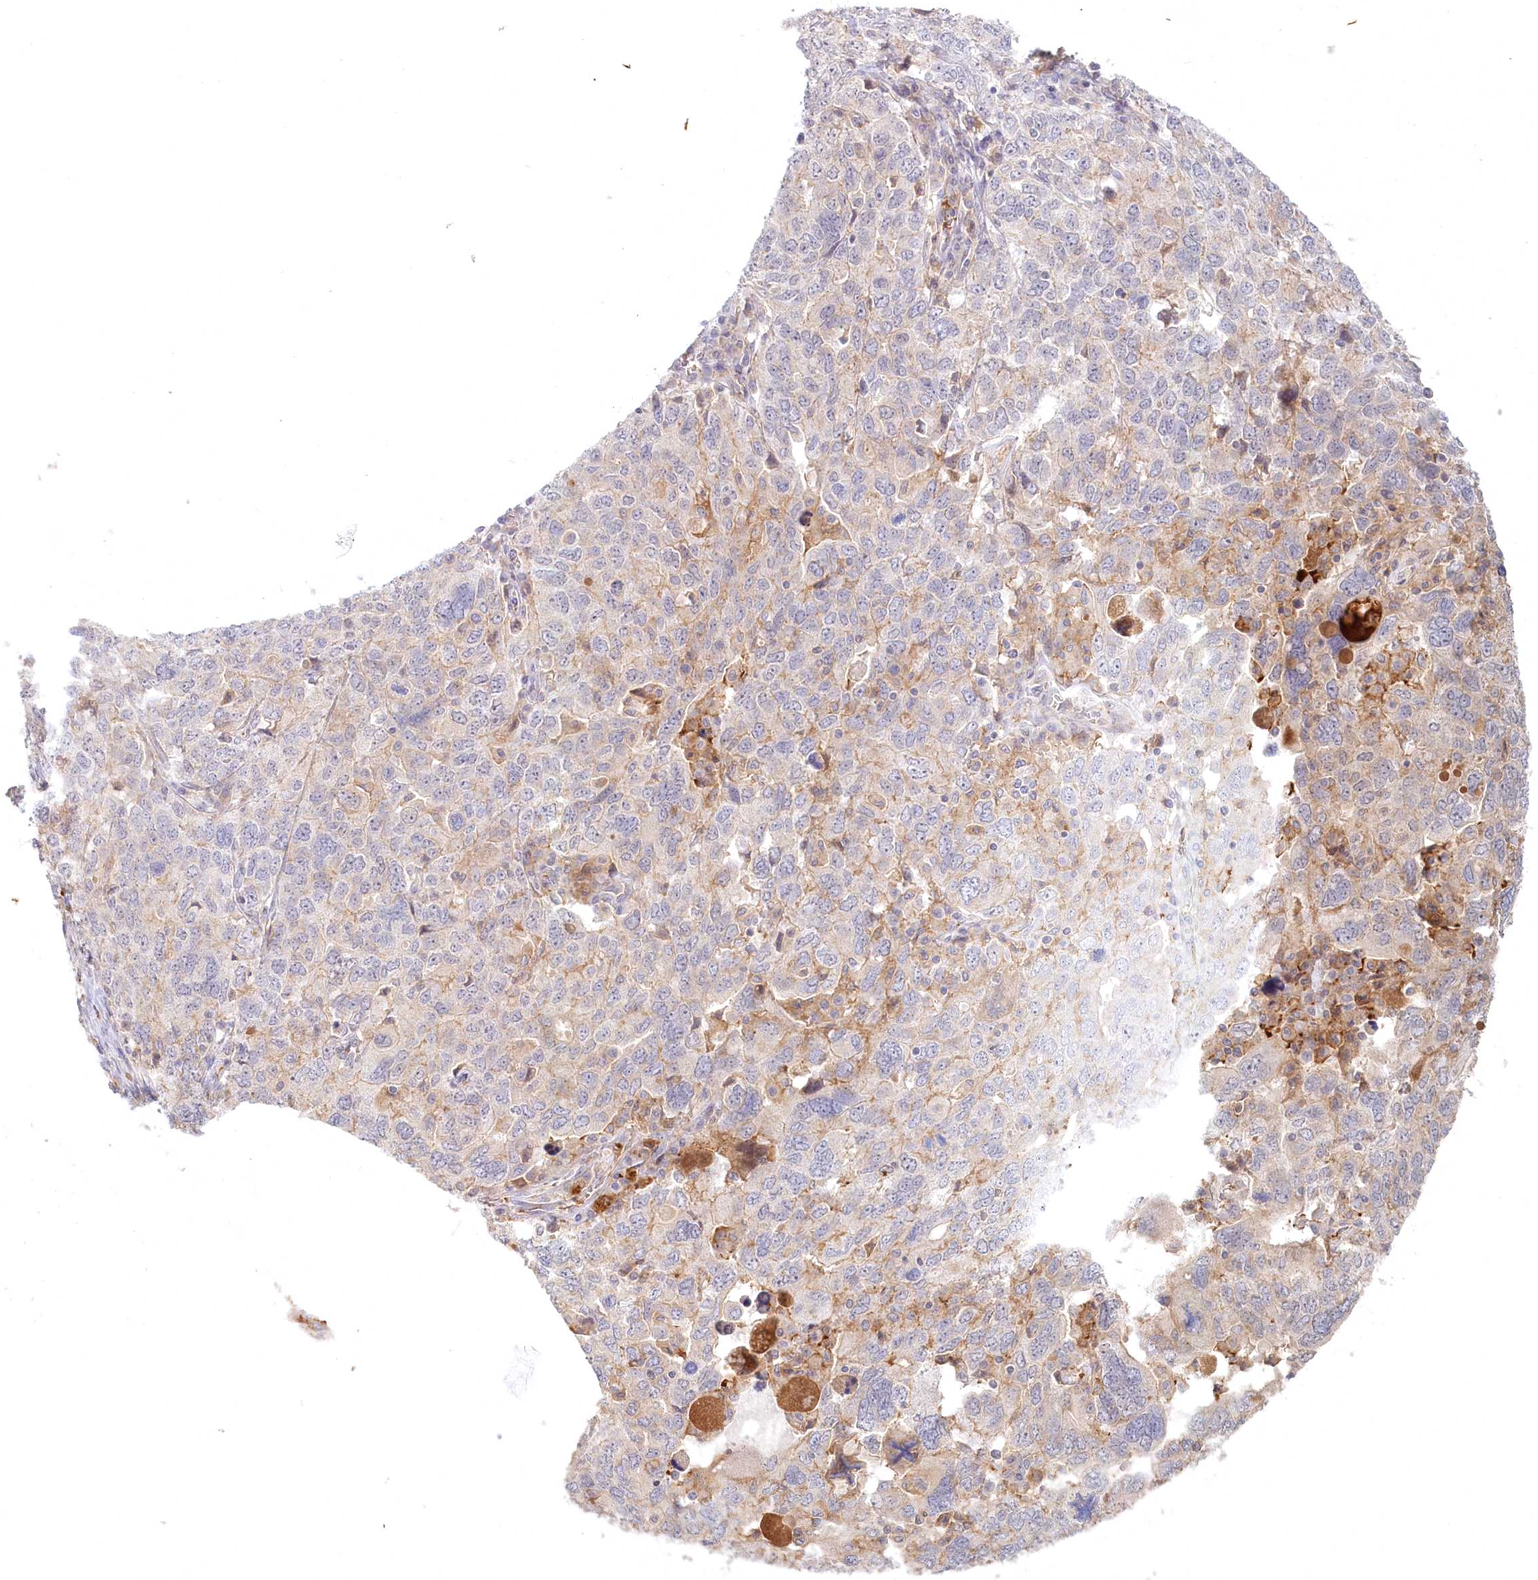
{"staining": {"intensity": "weak", "quantity": "<25%", "location": "cytoplasmic/membranous"}, "tissue": "ovarian cancer", "cell_type": "Tumor cells", "image_type": "cancer", "snomed": [{"axis": "morphology", "description": "Carcinoma, endometroid"}, {"axis": "topography", "description": "Ovary"}], "caption": "IHC histopathology image of neoplastic tissue: ovarian cancer stained with DAB (3,3'-diaminobenzidine) shows no significant protein staining in tumor cells. (DAB (3,3'-diaminobenzidine) IHC with hematoxylin counter stain).", "gene": "PSAPL1", "patient": {"sex": "female", "age": 62}}